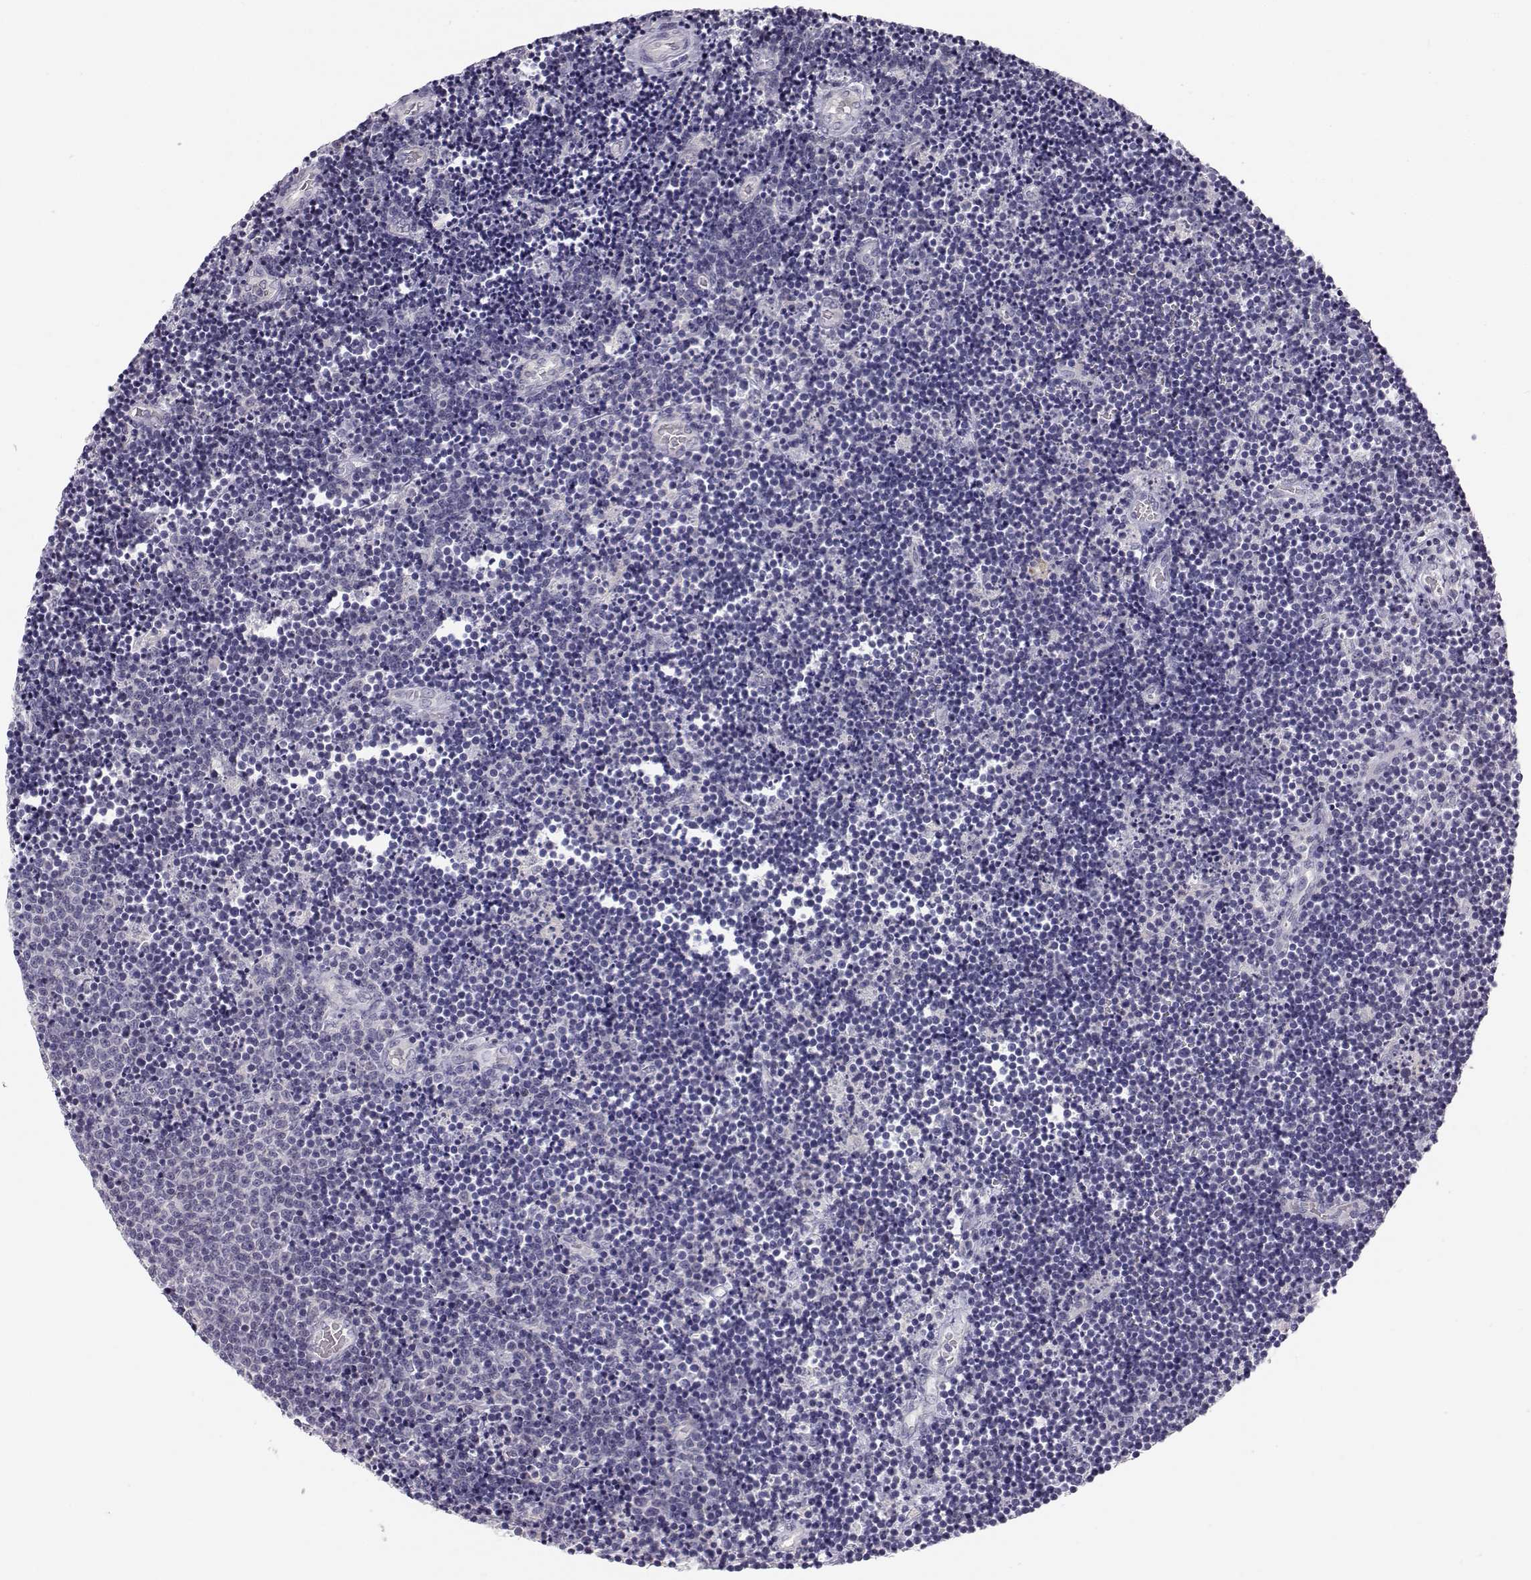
{"staining": {"intensity": "negative", "quantity": "none", "location": "none"}, "tissue": "lymphoma", "cell_type": "Tumor cells", "image_type": "cancer", "snomed": [{"axis": "morphology", "description": "Malignant lymphoma, non-Hodgkin's type, Low grade"}, {"axis": "topography", "description": "Brain"}], "caption": "This is a micrograph of IHC staining of lymphoma, which shows no staining in tumor cells.", "gene": "ACSL6", "patient": {"sex": "female", "age": 66}}